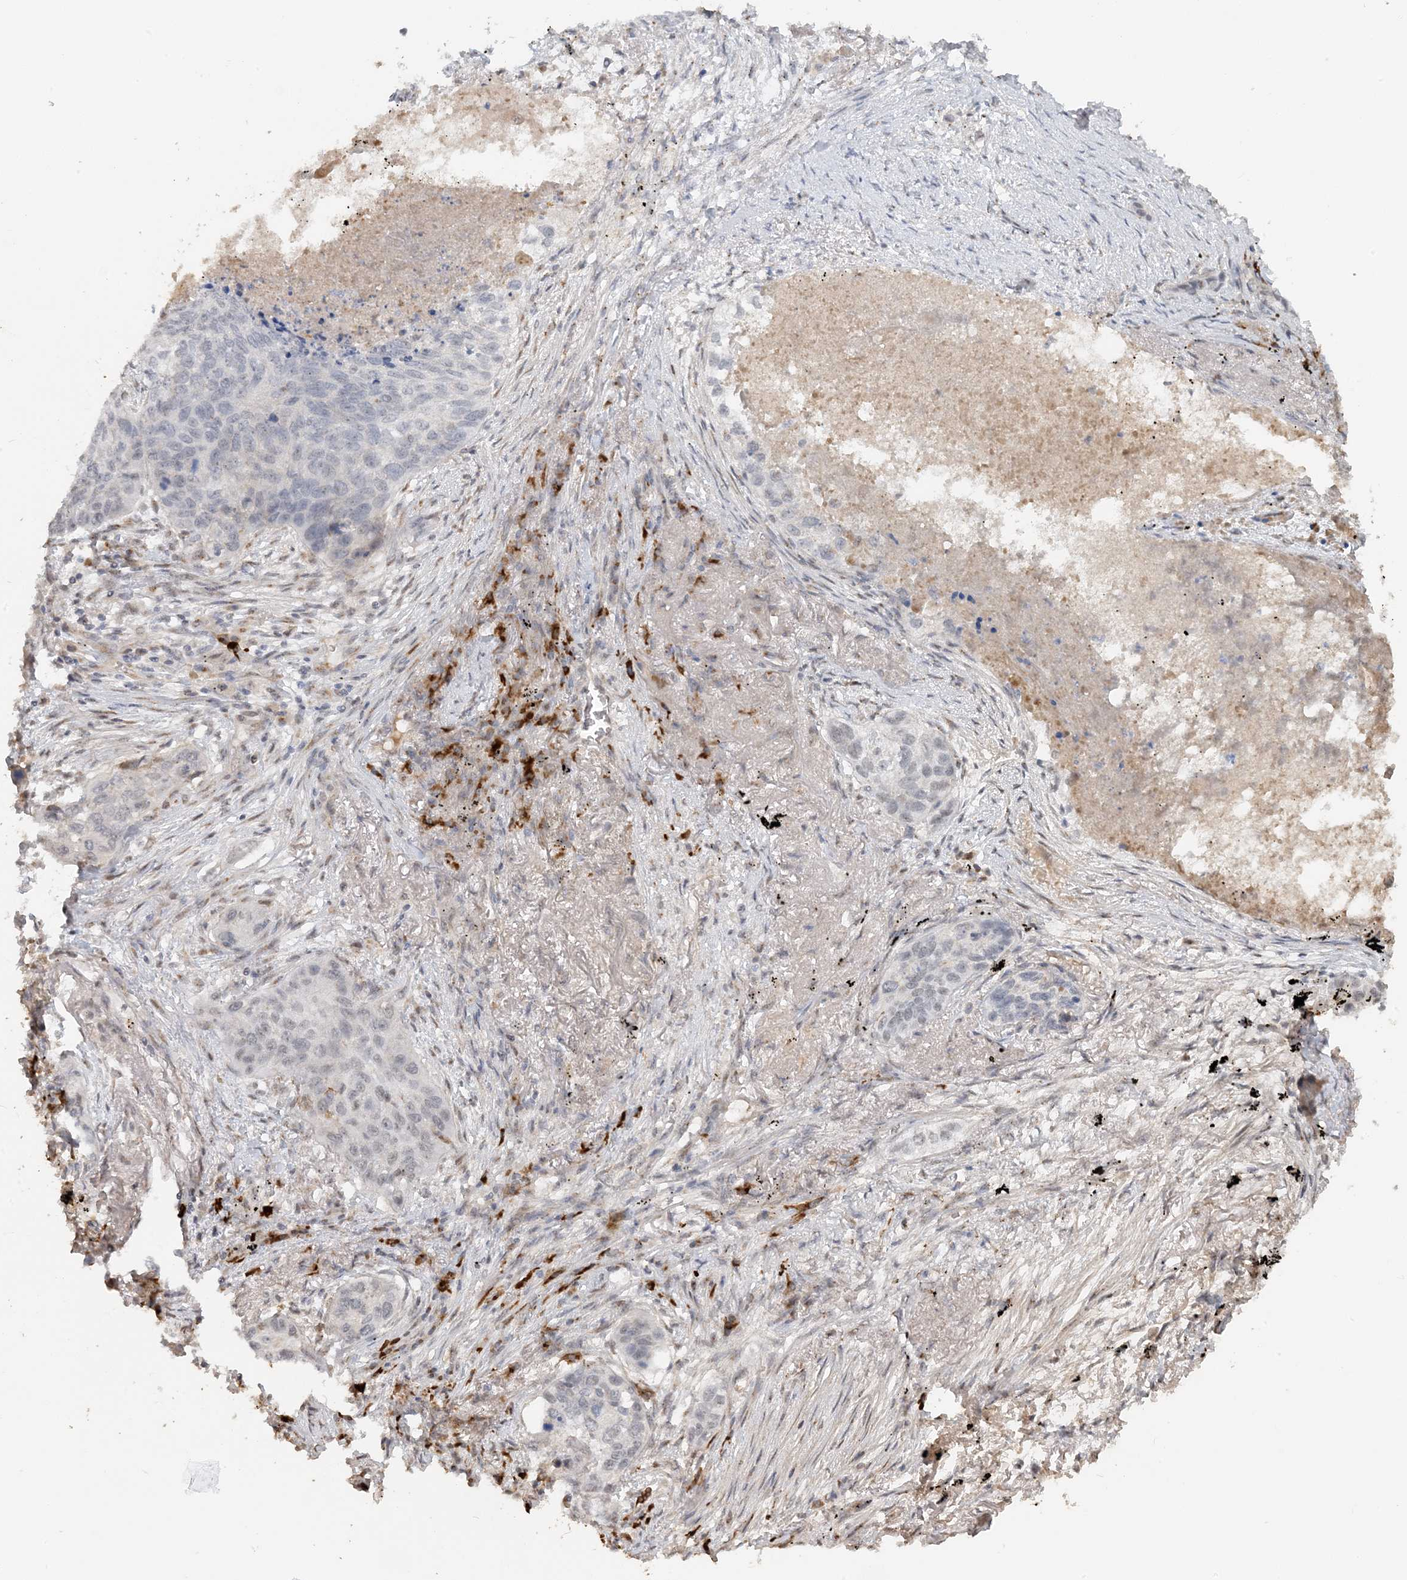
{"staining": {"intensity": "negative", "quantity": "none", "location": "none"}, "tissue": "lung cancer", "cell_type": "Tumor cells", "image_type": "cancer", "snomed": [{"axis": "morphology", "description": "Squamous cell carcinoma, NOS"}, {"axis": "topography", "description": "Lung"}], "caption": "Immunohistochemistry of human lung cancer (squamous cell carcinoma) exhibits no staining in tumor cells.", "gene": "ZCCHC4", "patient": {"sex": "female", "age": 63}}